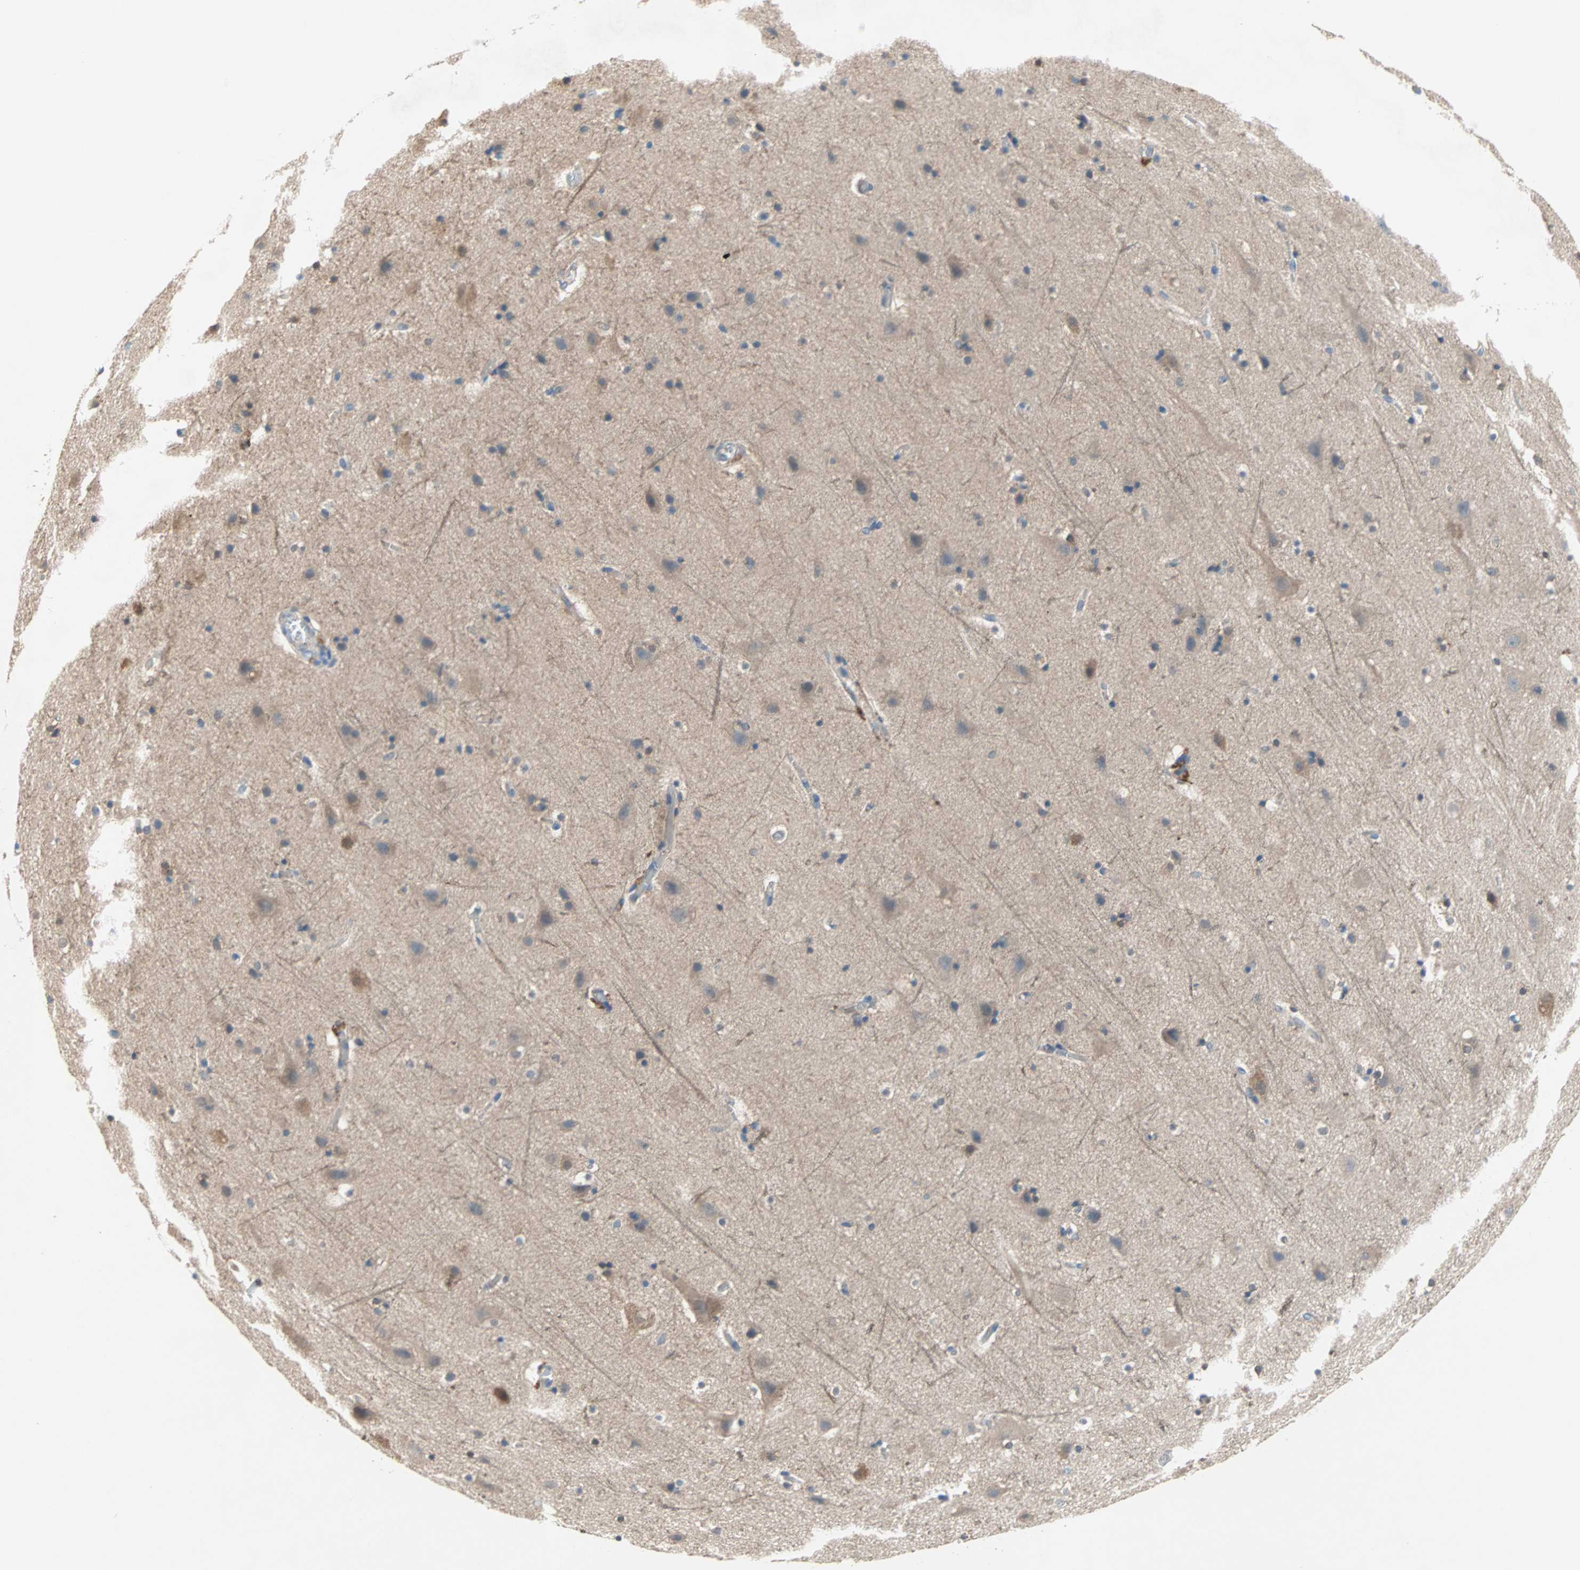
{"staining": {"intensity": "weak", "quantity": "25%-75%", "location": "cytoplasmic/membranous"}, "tissue": "cerebral cortex", "cell_type": "Endothelial cells", "image_type": "normal", "snomed": [{"axis": "morphology", "description": "Normal tissue, NOS"}, {"axis": "topography", "description": "Cerebral cortex"}], "caption": "Immunohistochemistry (IHC) micrograph of unremarkable human cerebral cortex stained for a protein (brown), which demonstrates low levels of weak cytoplasmic/membranous expression in about 25%-75% of endothelial cells.", "gene": "MPI", "patient": {"sex": "male", "age": 45}}